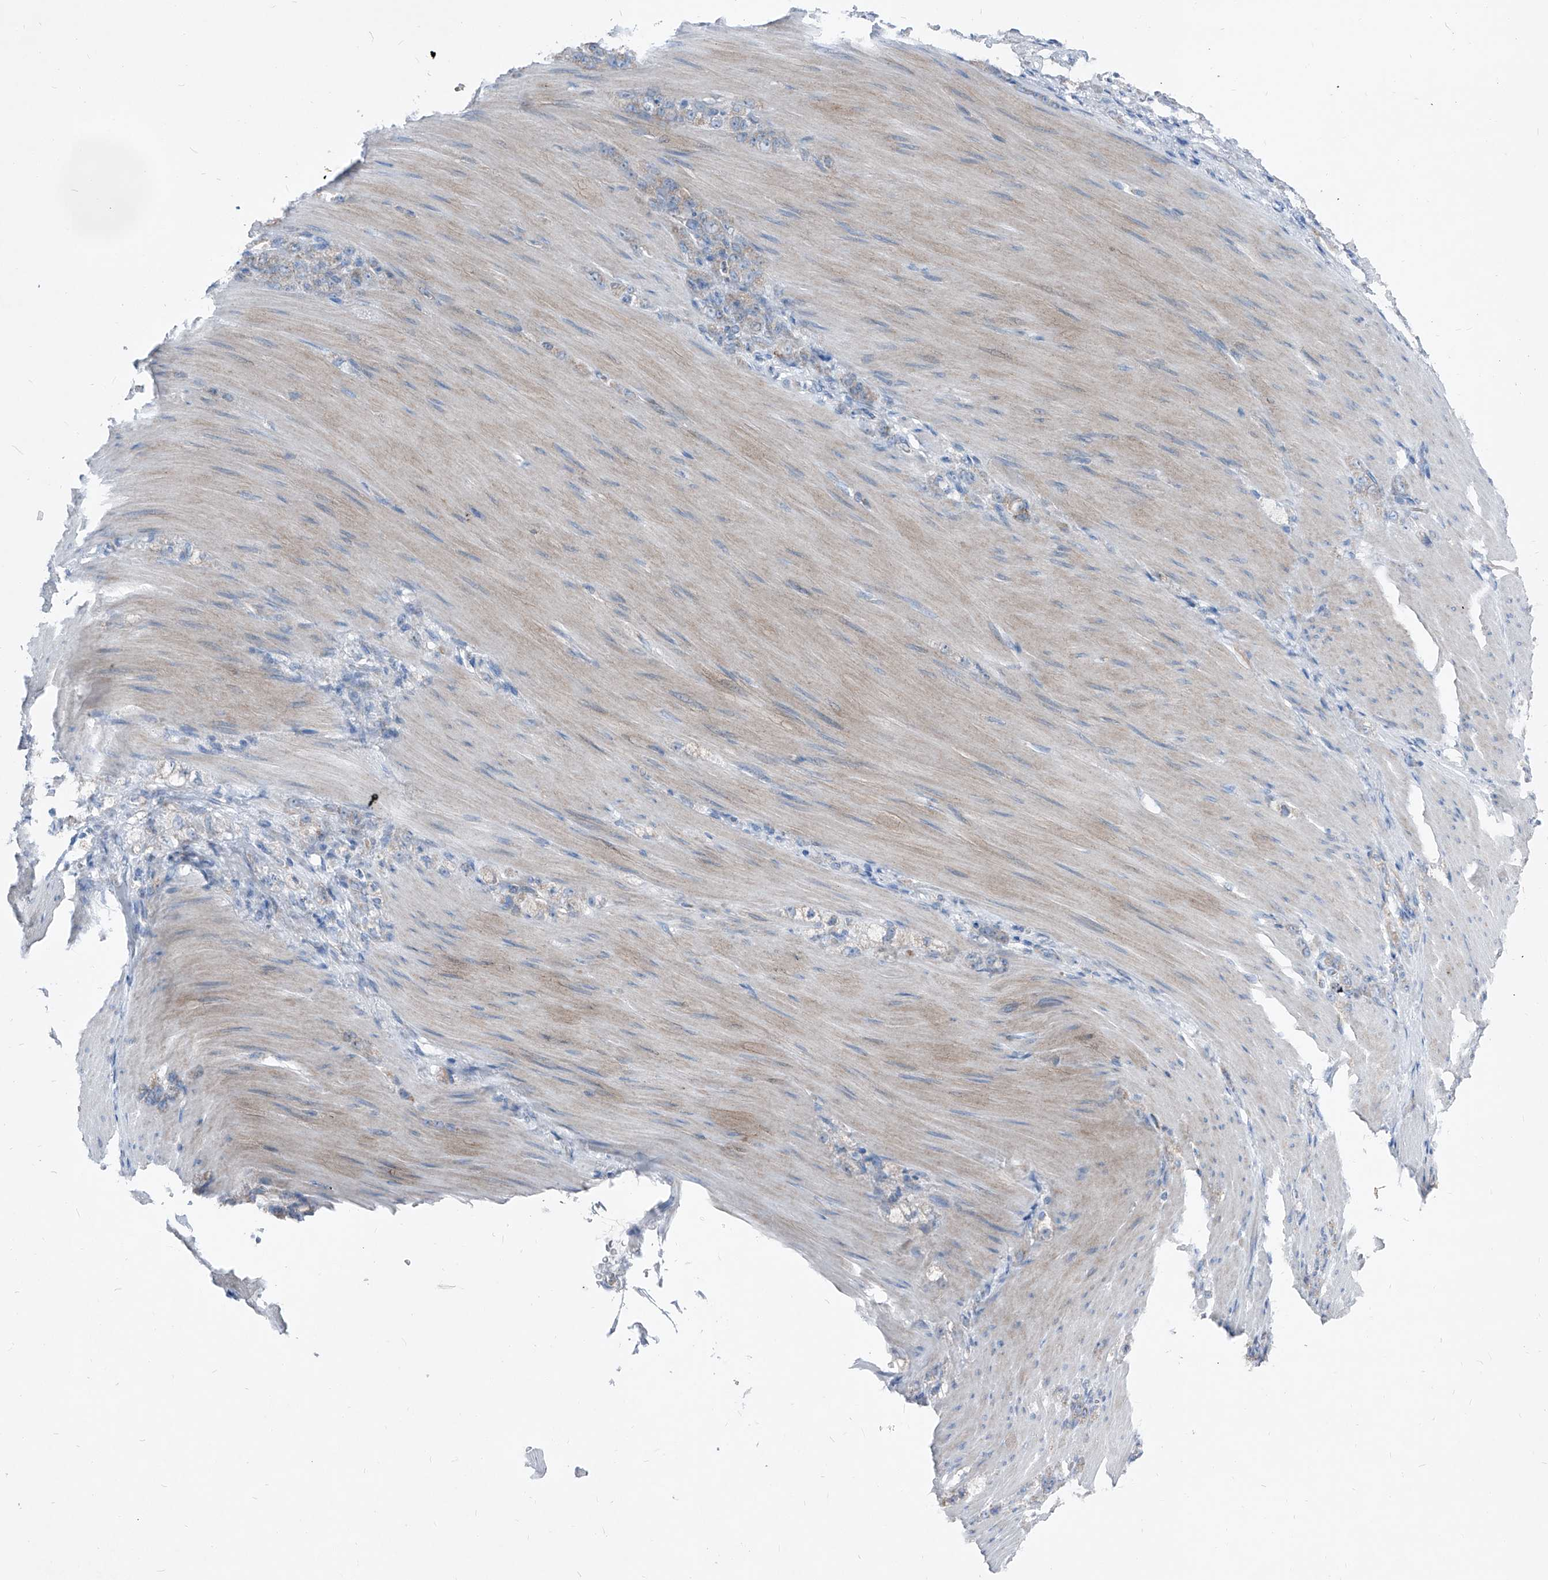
{"staining": {"intensity": "weak", "quantity": "<25%", "location": "cytoplasmic/membranous"}, "tissue": "stomach cancer", "cell_type": "Tumor cells", "image_type": "cancer", "snomed": [{"axis": "morphology", "description": "Normal tissue, NOS"}, {"axis": "morphology", "description": "Adenocarcinoma, NOS"}, {"axis": "topography", "description": "Stomach"}], "caption": "Immunohistochemical staining of human stomach cancer (adenocarcinoma) shows no significant expression in tumor cells.", "gene": "AGPS", "patient": {"sex": "male", "age": 82}}